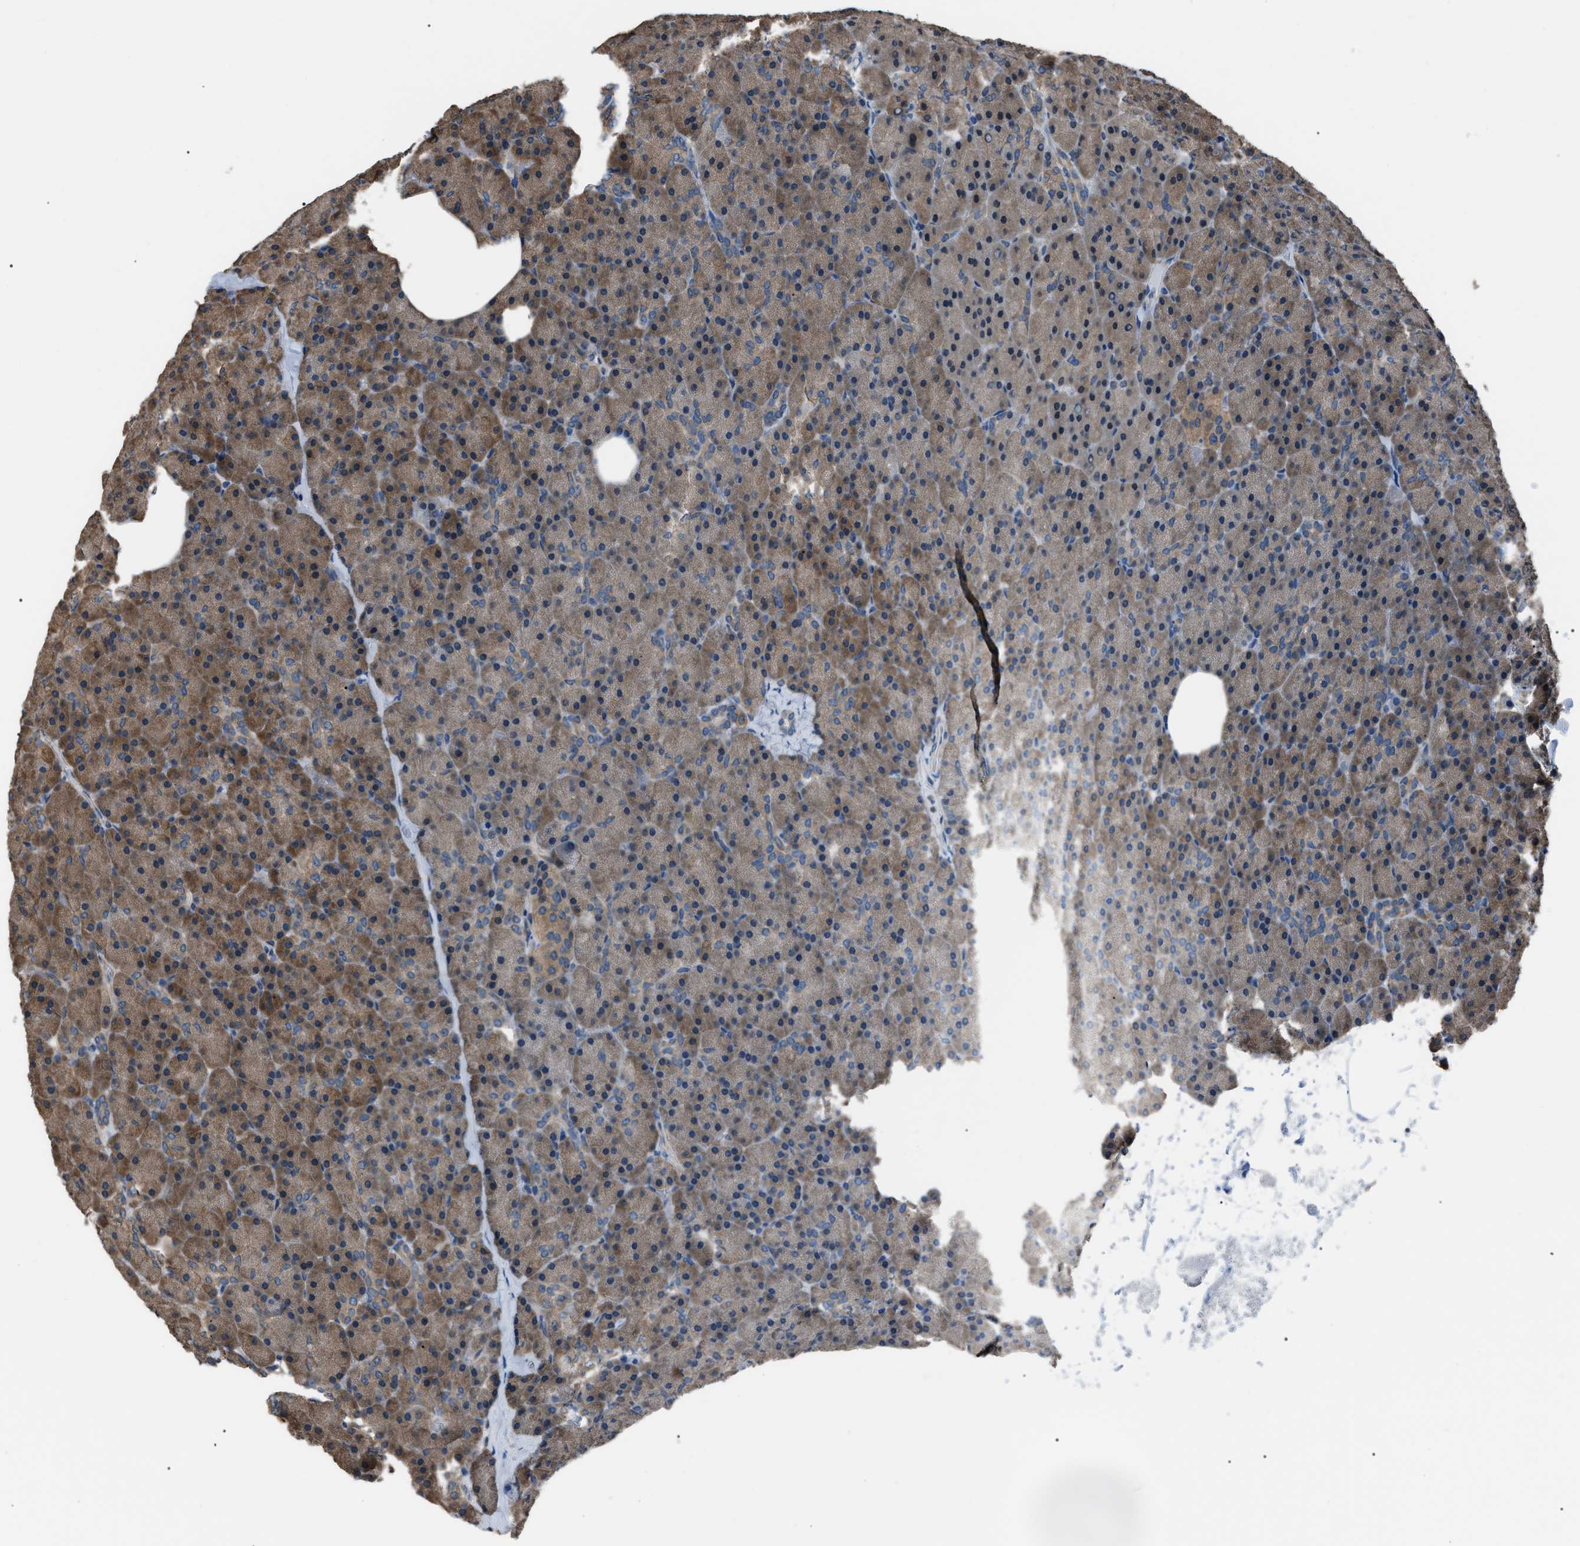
{"staining": {"intensity": "weak", "quantity": "25%-75%", "location": "cytoplasmic/membranous"}, "tissue": "pancreas", "cell_type": "Exocrine glandular cells", "image_type": "normal", "snomed": [{"axis": "morphology", "description": "Normal tissue, NOS"}, {"axis": "topography", "description": "Pancreas"}], "caption": "Immunohistochemical staining of benign human pancreas displays low levels of weak cytoplasmic/membranous staining in approximately 25%-75% of exocrine glandular cells.", "gene": "PDCD5", "patient": {"sex": "female", "age": 35}}